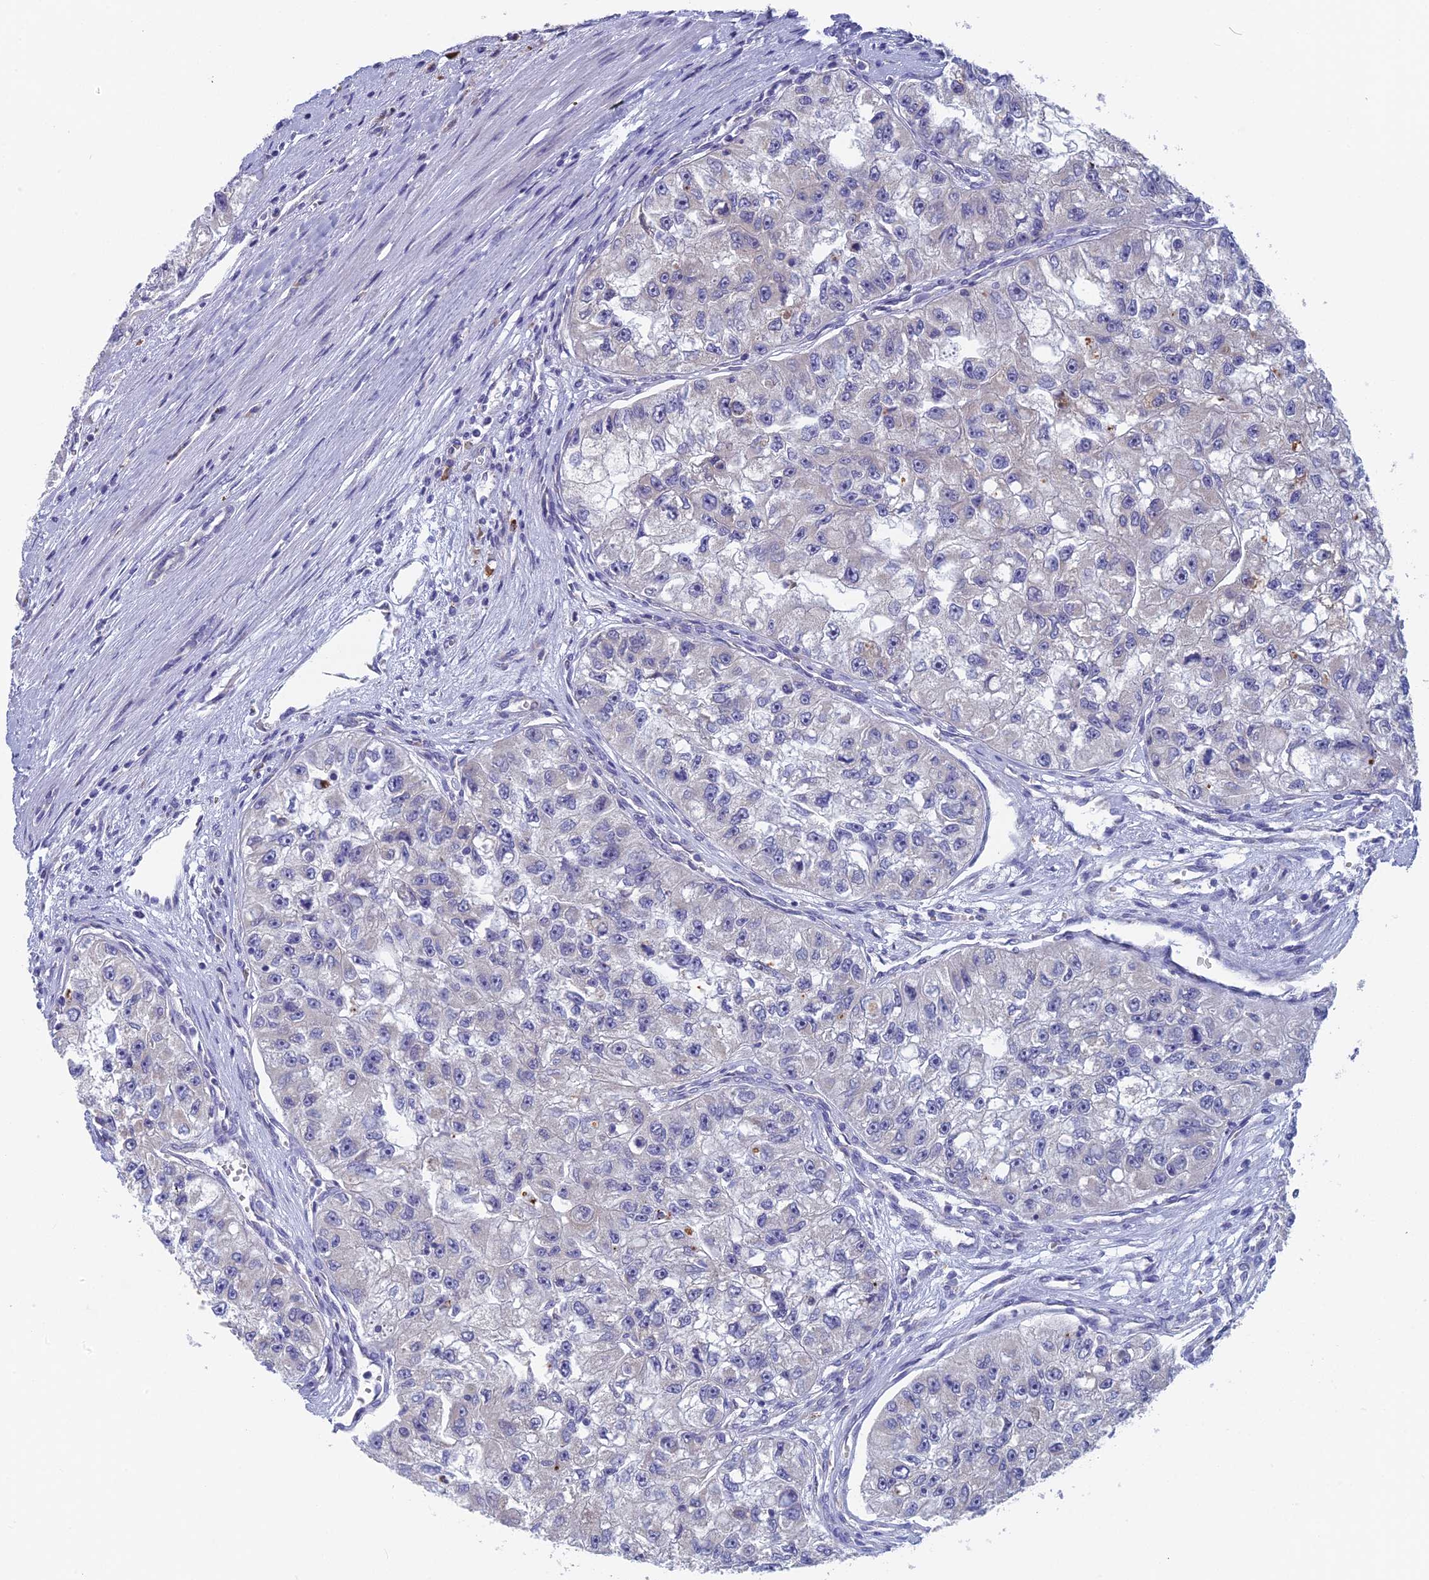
{"staining": {"intensity": "negative", "quantity": "none", "location": "none"}, "tissue": "renal cancer", "cell_type": "Tumor cells", "image_type": "cancer", "snomed": [{"axis": "morphology", "description": "Adenocarcinoma, NOS"}, {"axis": "topography", "description": "Kidney"}], "caption": "The immunohistochemistry photomicrograph has no significant staining in tumor cells of renal cancer (adenocarcinoma) tissue.", "gene": "MRI1", "patient": {"sex": "male", "age": 63}}